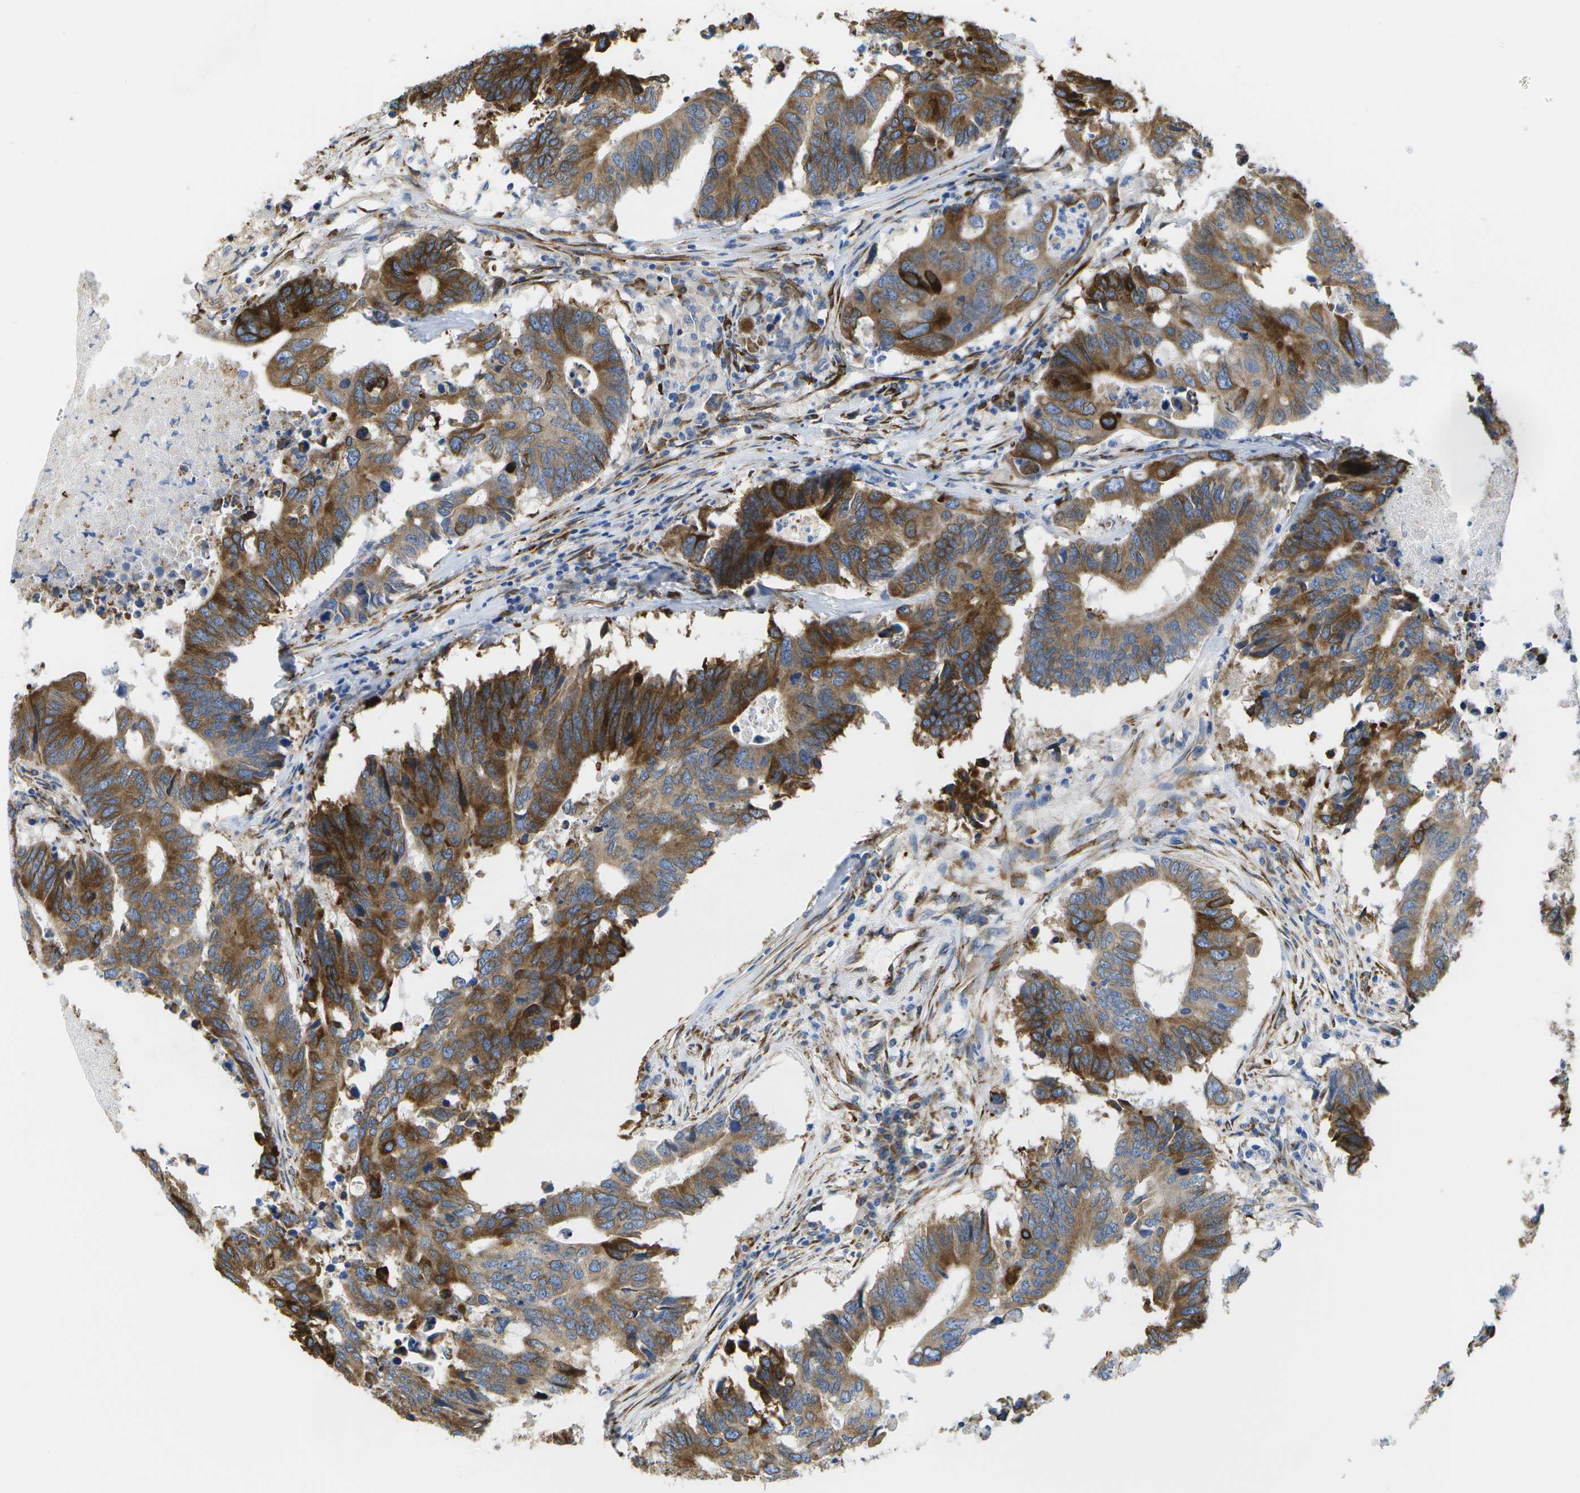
{"staining": {"intensity": "strong", "quantity": ">75%", "location": "cytoplasmic/membranous"}, "tissue": "colorectal cancer", "cell_type": "Tumor cells", "image_type": "cancer", "snomed": [{"axis": "morphology", "description": "Adenocarcinoma, NOS"}, {"axis": "topography", "description": "Colon"}], "caption": "Tumor cells show high levels of strong cytoplasmic/membranous staining in approximately >75% of cells in adenocarcinoma (colorectal).", "gene": "ZDHHC17", "patient": {"sex": "male", "age": 71}}